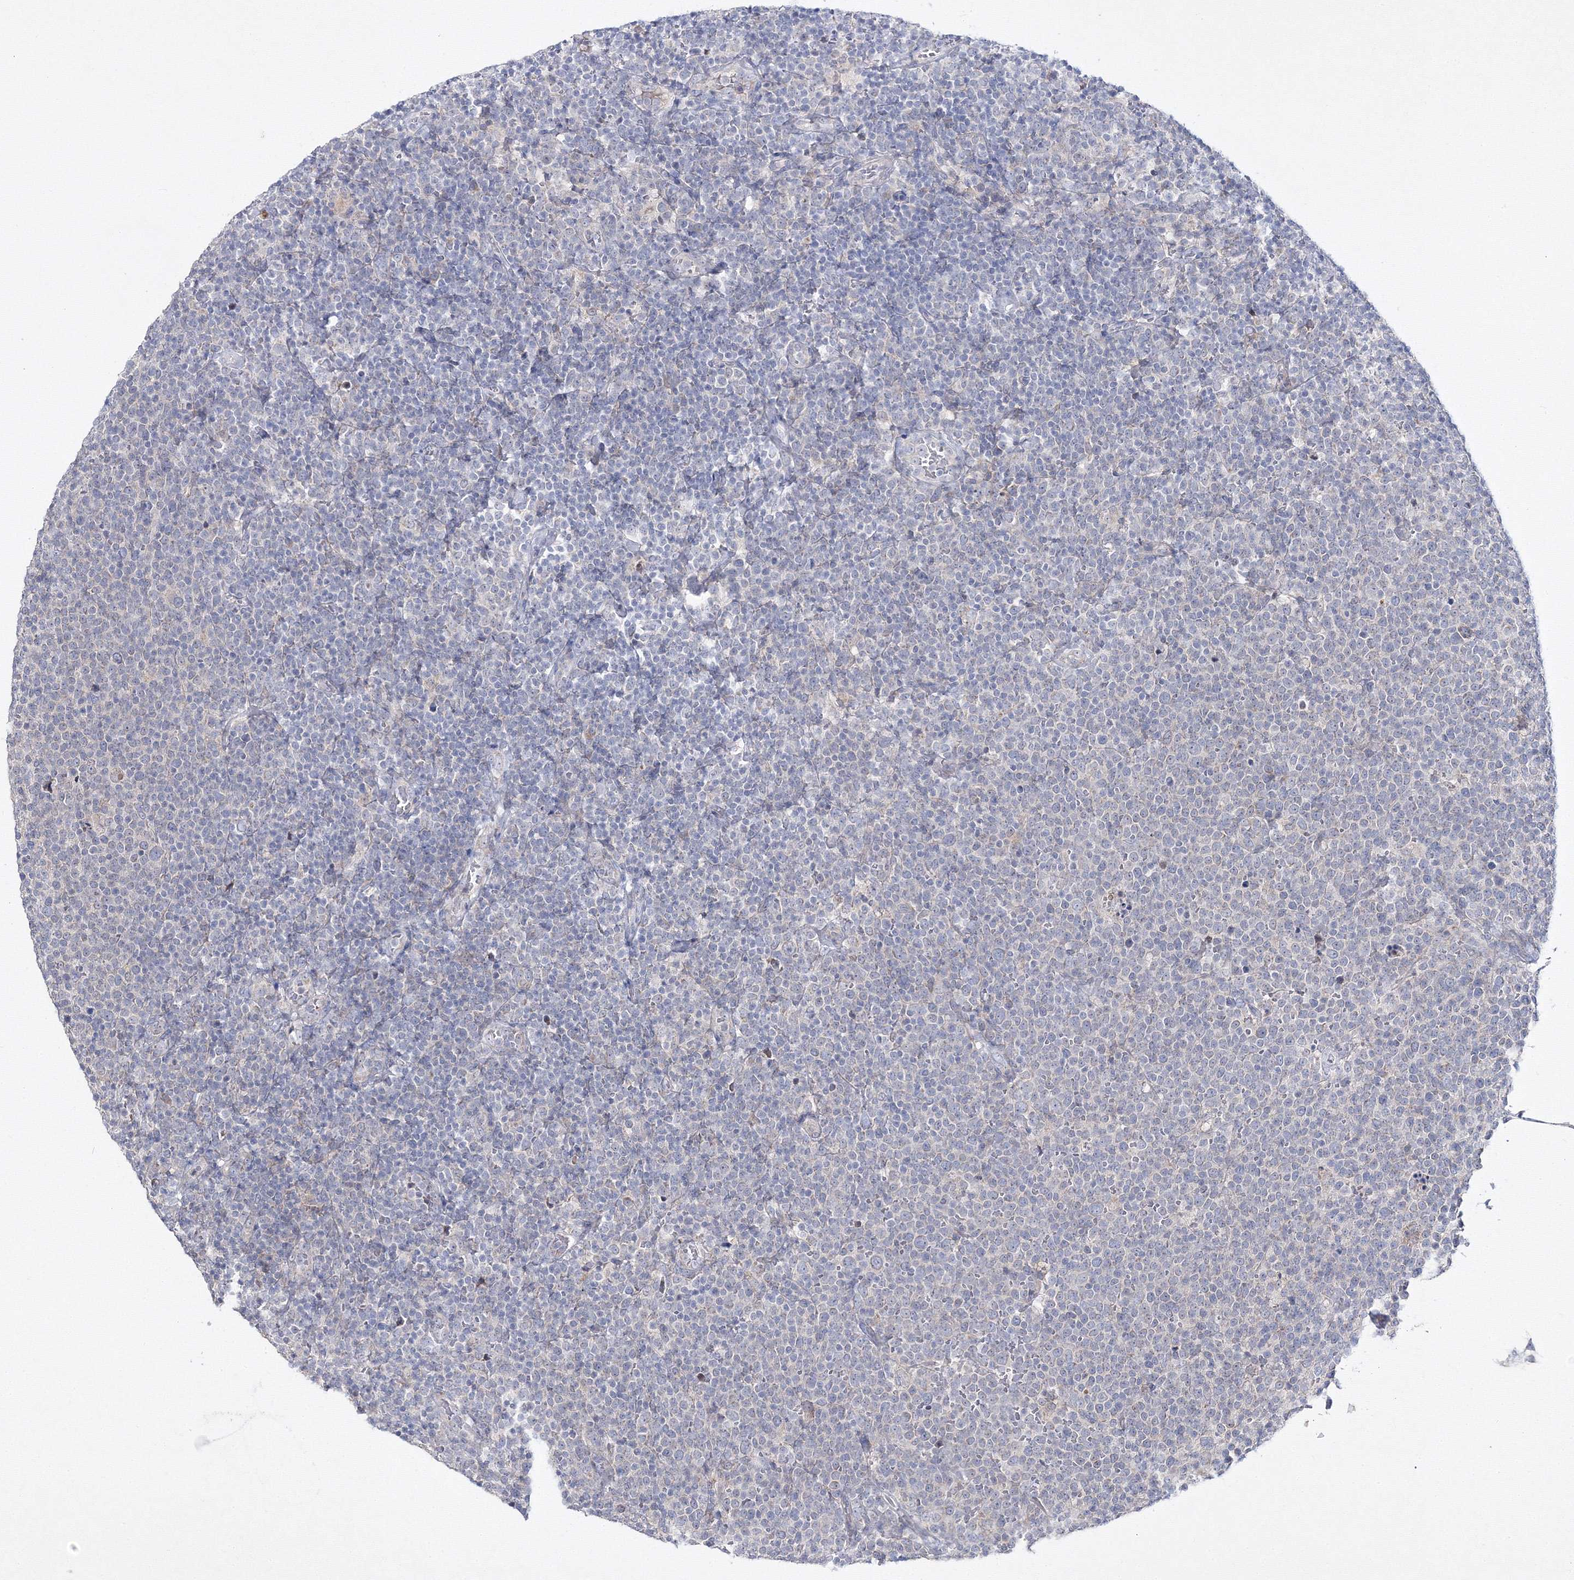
{"staining": {"intensity": "negative", "quantity": "none", "location": "none"}, "tissue": "lymphoma", "cell_type": "Tumor cells", "image_type": "cancer", "snomed": [{"axis": "morphology", "description": "Malignant lymphoma, non-Hodgkin's type, High grade"}, {"axis": "topography", "description": "Lymph node"}], "caption": "Immunohistochemistry micrograph of high-grade malignant lymphoma, non-Hodgkin's type stained for a protein (brown), which displays no expression in tumor cells.", "gene": "NEU4", "patient": {"sex": "male", "age": 61}}